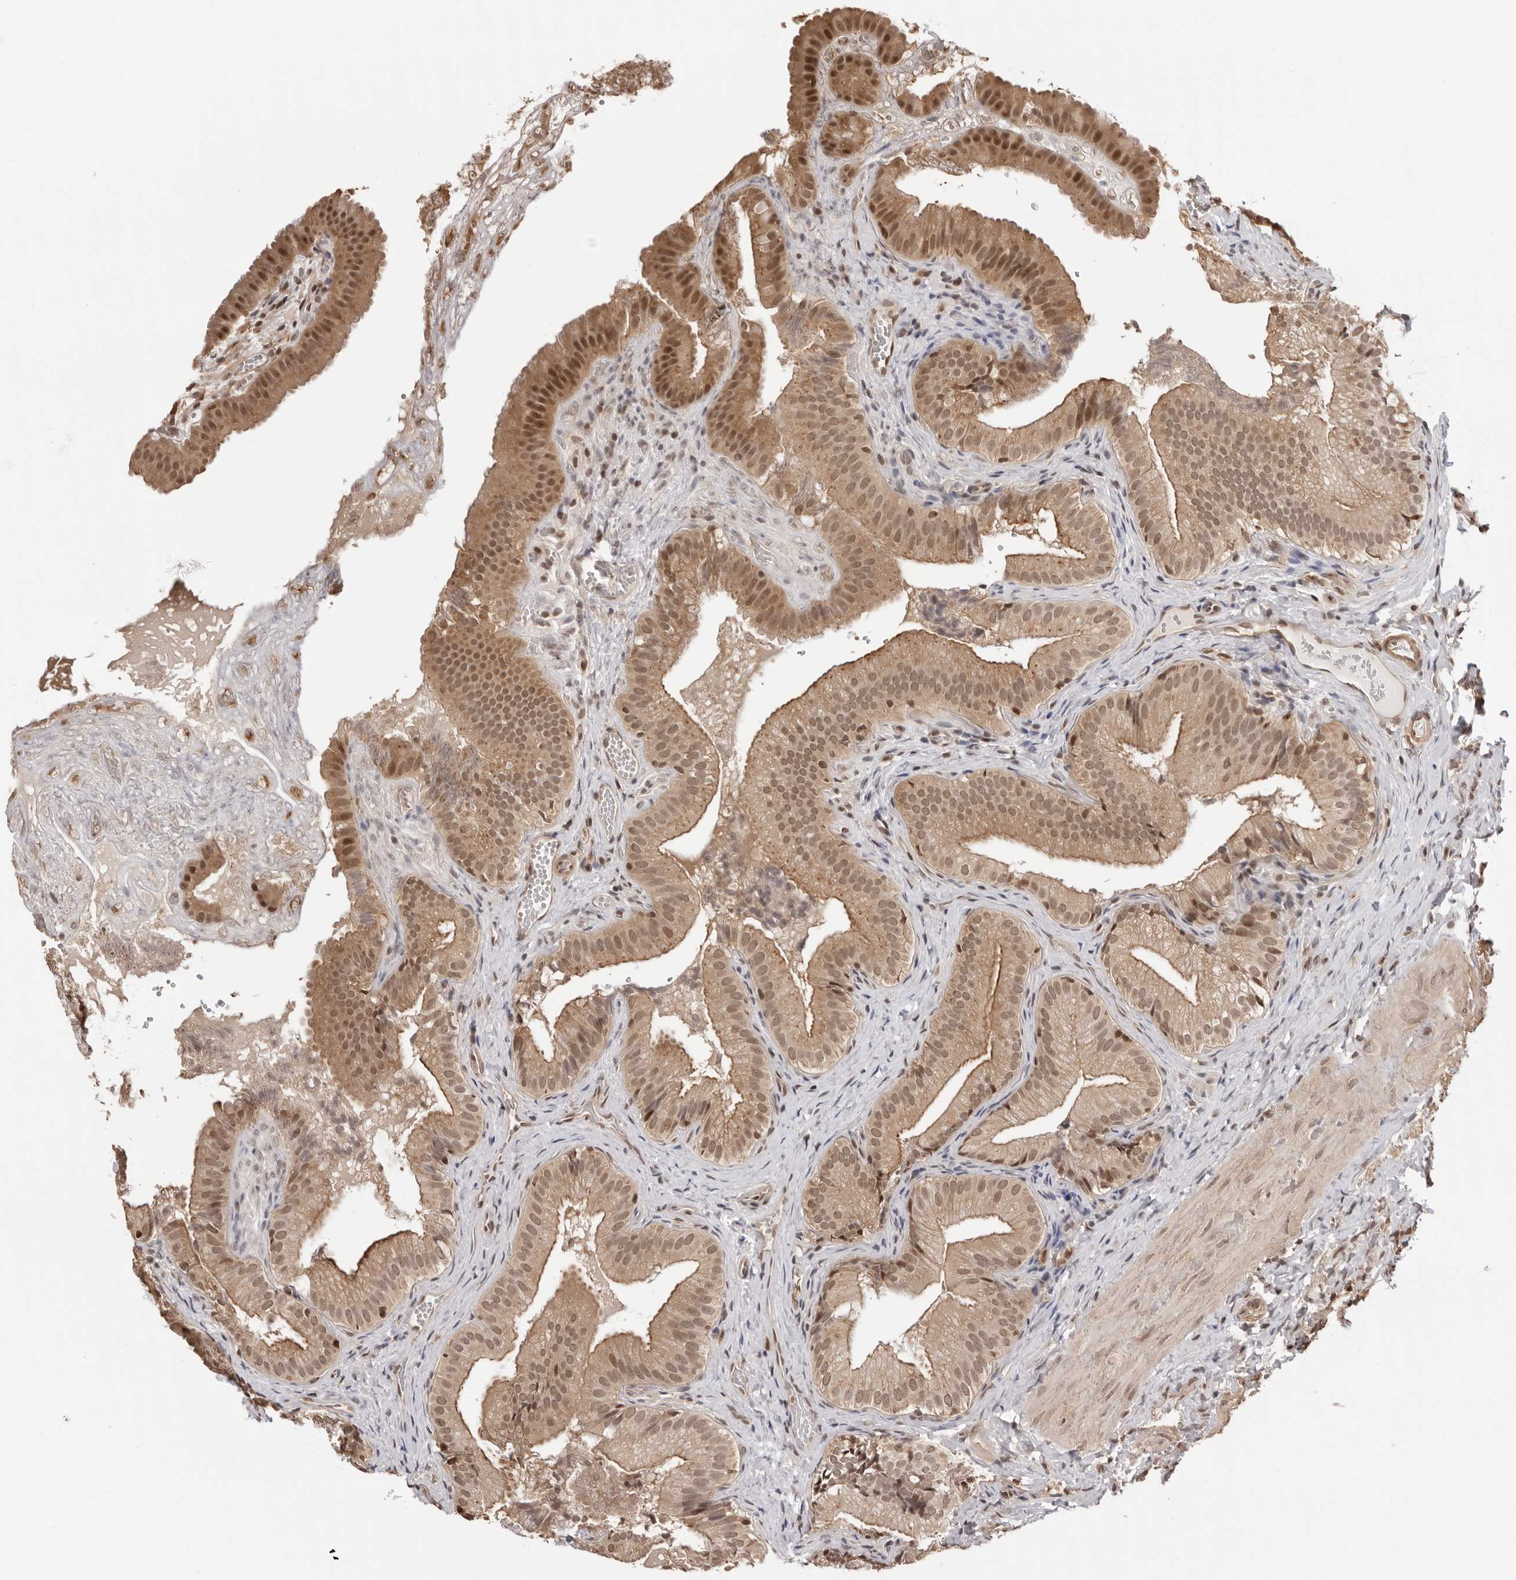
{"staining": {"intensity": "moderate", "quantity": ">75%", "location": "cytoplasmic/membranous,nuclear"}, "tissue": "gallbladder", "cell_type": "Glandular cells", "image_type": "normal", "snomed": [{"axis": "morphology", "description": "Normal tissue, NOS"}, {"axis": "topography", "description": "Gallbladder"}], "caption": "Immunohistochemistry image of benign human gallbladder stained for a protein (brown), which shows medium levels of moderate cytoplasmic/membranous,nuclear positivity in about >75% of glandular cells.", "gene": "SDE2", "patient": {"sex": "female", "age": 30}}